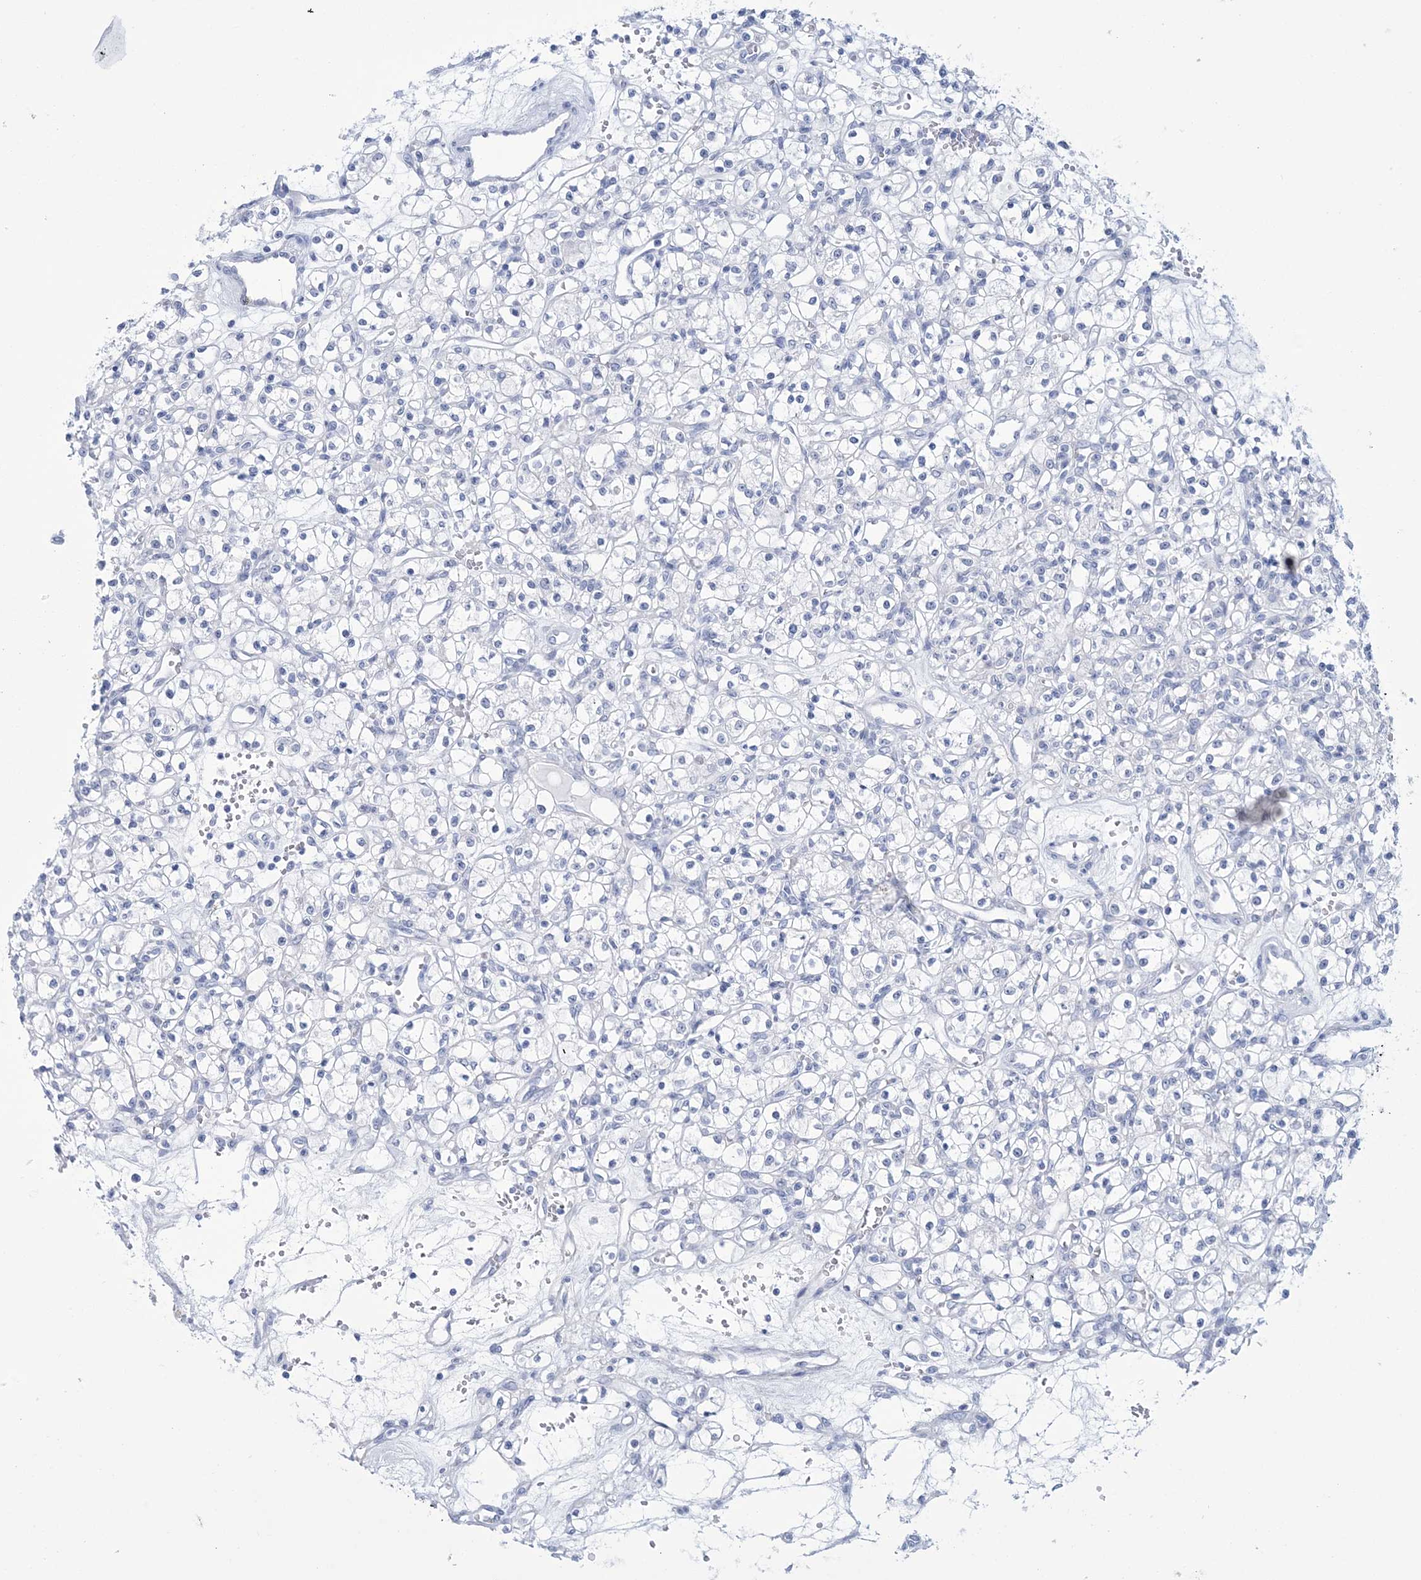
{"staining": {"intensity": "negative", "quantity": "none", "location": "none"}, "tissue": "renal cancer", "cell_type": "Tumor cells", "image_type": "cancer", "snomed": [{"axis": "morphology", "description": "Adenocarcinoma, NOS"}, {"axis": "topography", "description": "Kidney"}], "caption": "DAB immunohistochemical staining of human renal adenocarcinoma shows no significant staining in tumor cells.", "gene": "DPCD", "patient": {"sex": "female", "age": 59}}